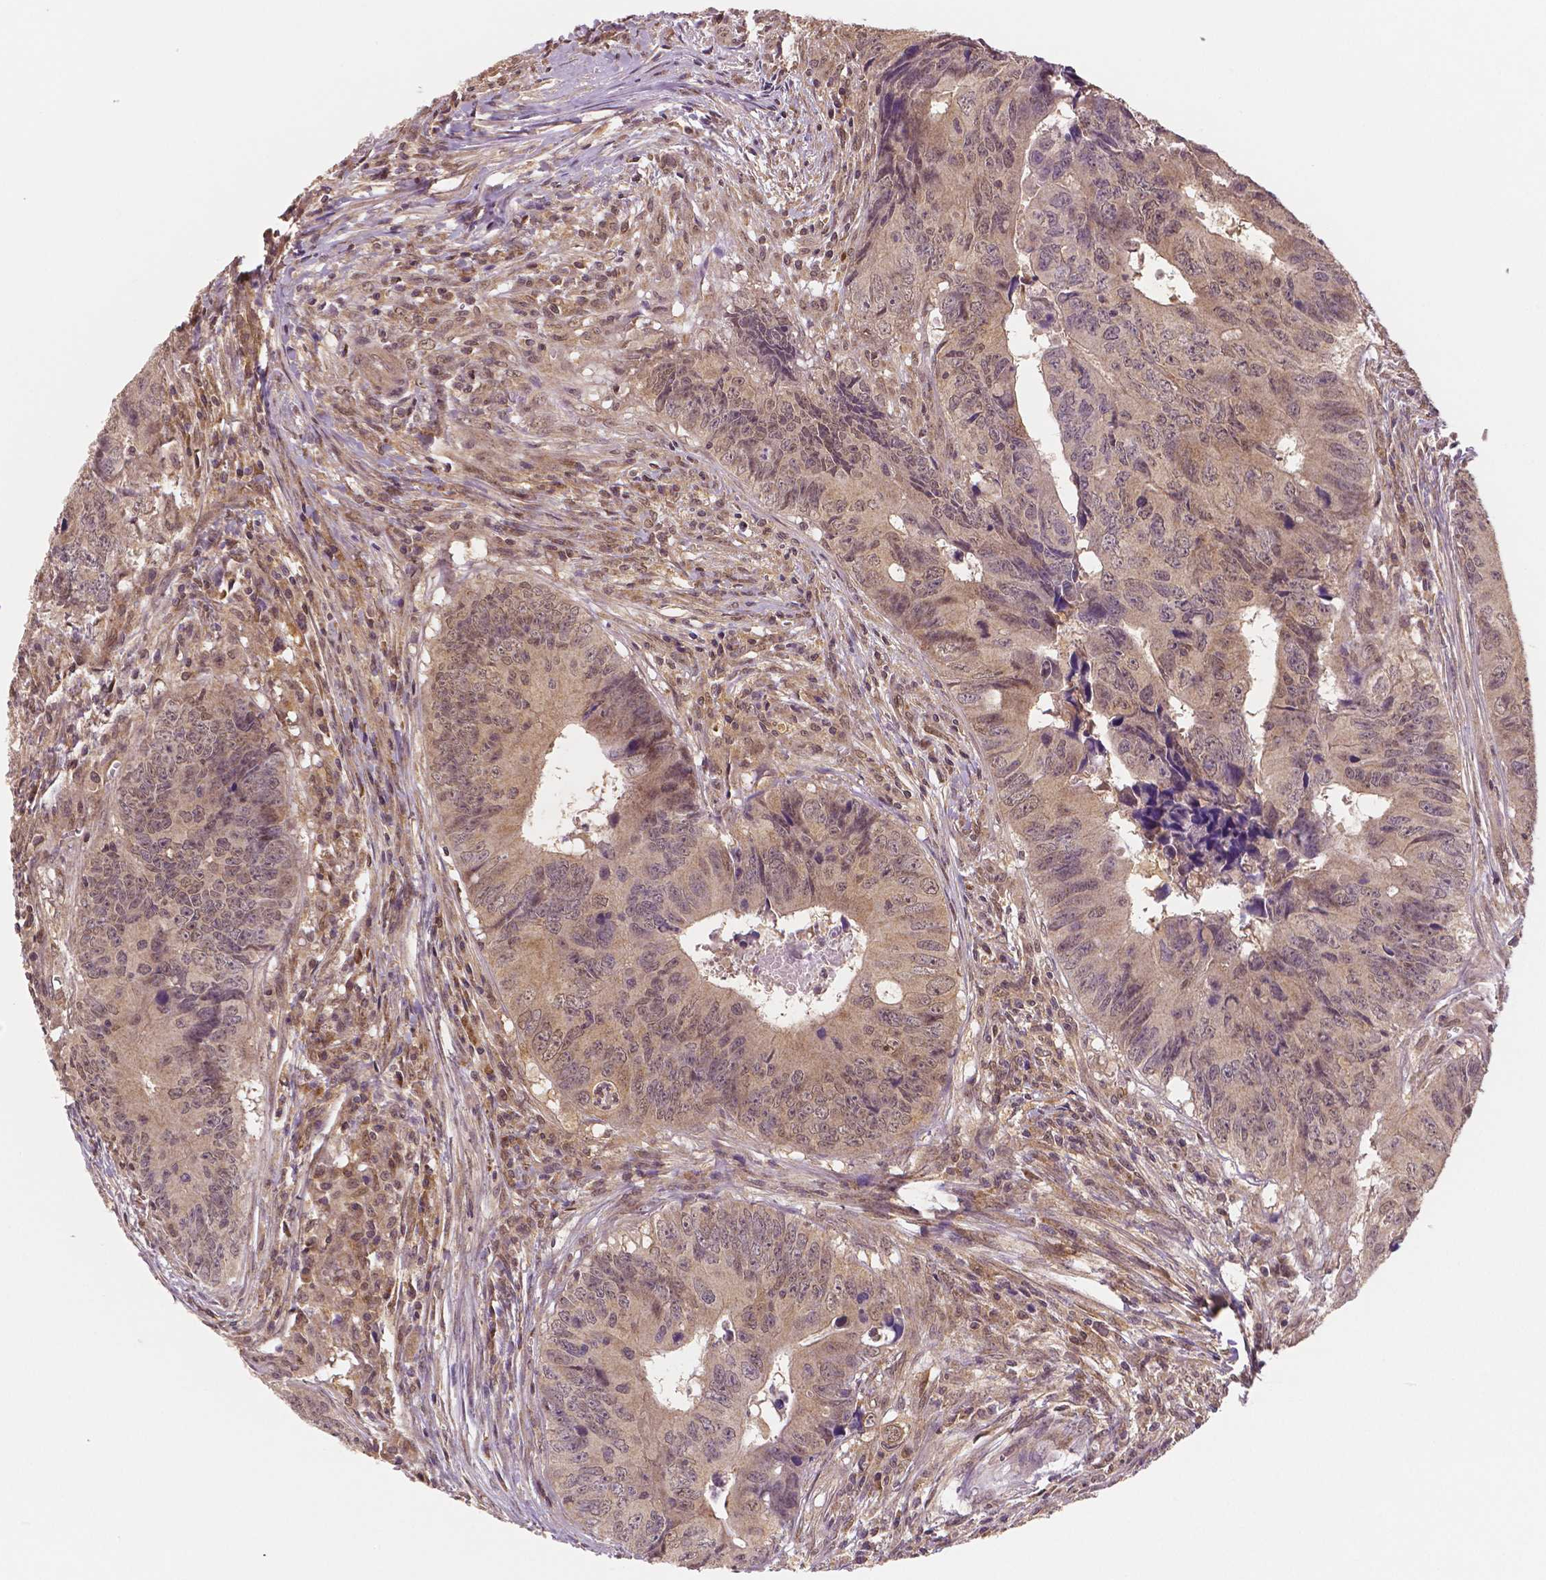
{"staining": {"intensity": "moderate", "quantity": ">75%", "location": "cytoplasmic/membranous,nuclear"}, "tissue": "colorectal cancer", "cell_type": "Tumor cells", "image_type": "cancer", "snomed": [{"axis": "morphology", "description": "Adenocarcinoma, NOS"}, {"axis": "topography", "description": "Colon"}], "caption": "Colorectal cancer stained with DAB immunohistochemistry (IHC) exhibits medium levels of moderate cytoplasmic/membranous and nuclear staining in approximately >75% of tumor cells. The protein is shown in brown color, while the nuclei are stained blue.", "gene": "STAT3", "patient": {"sex": "female", "age": 82}}